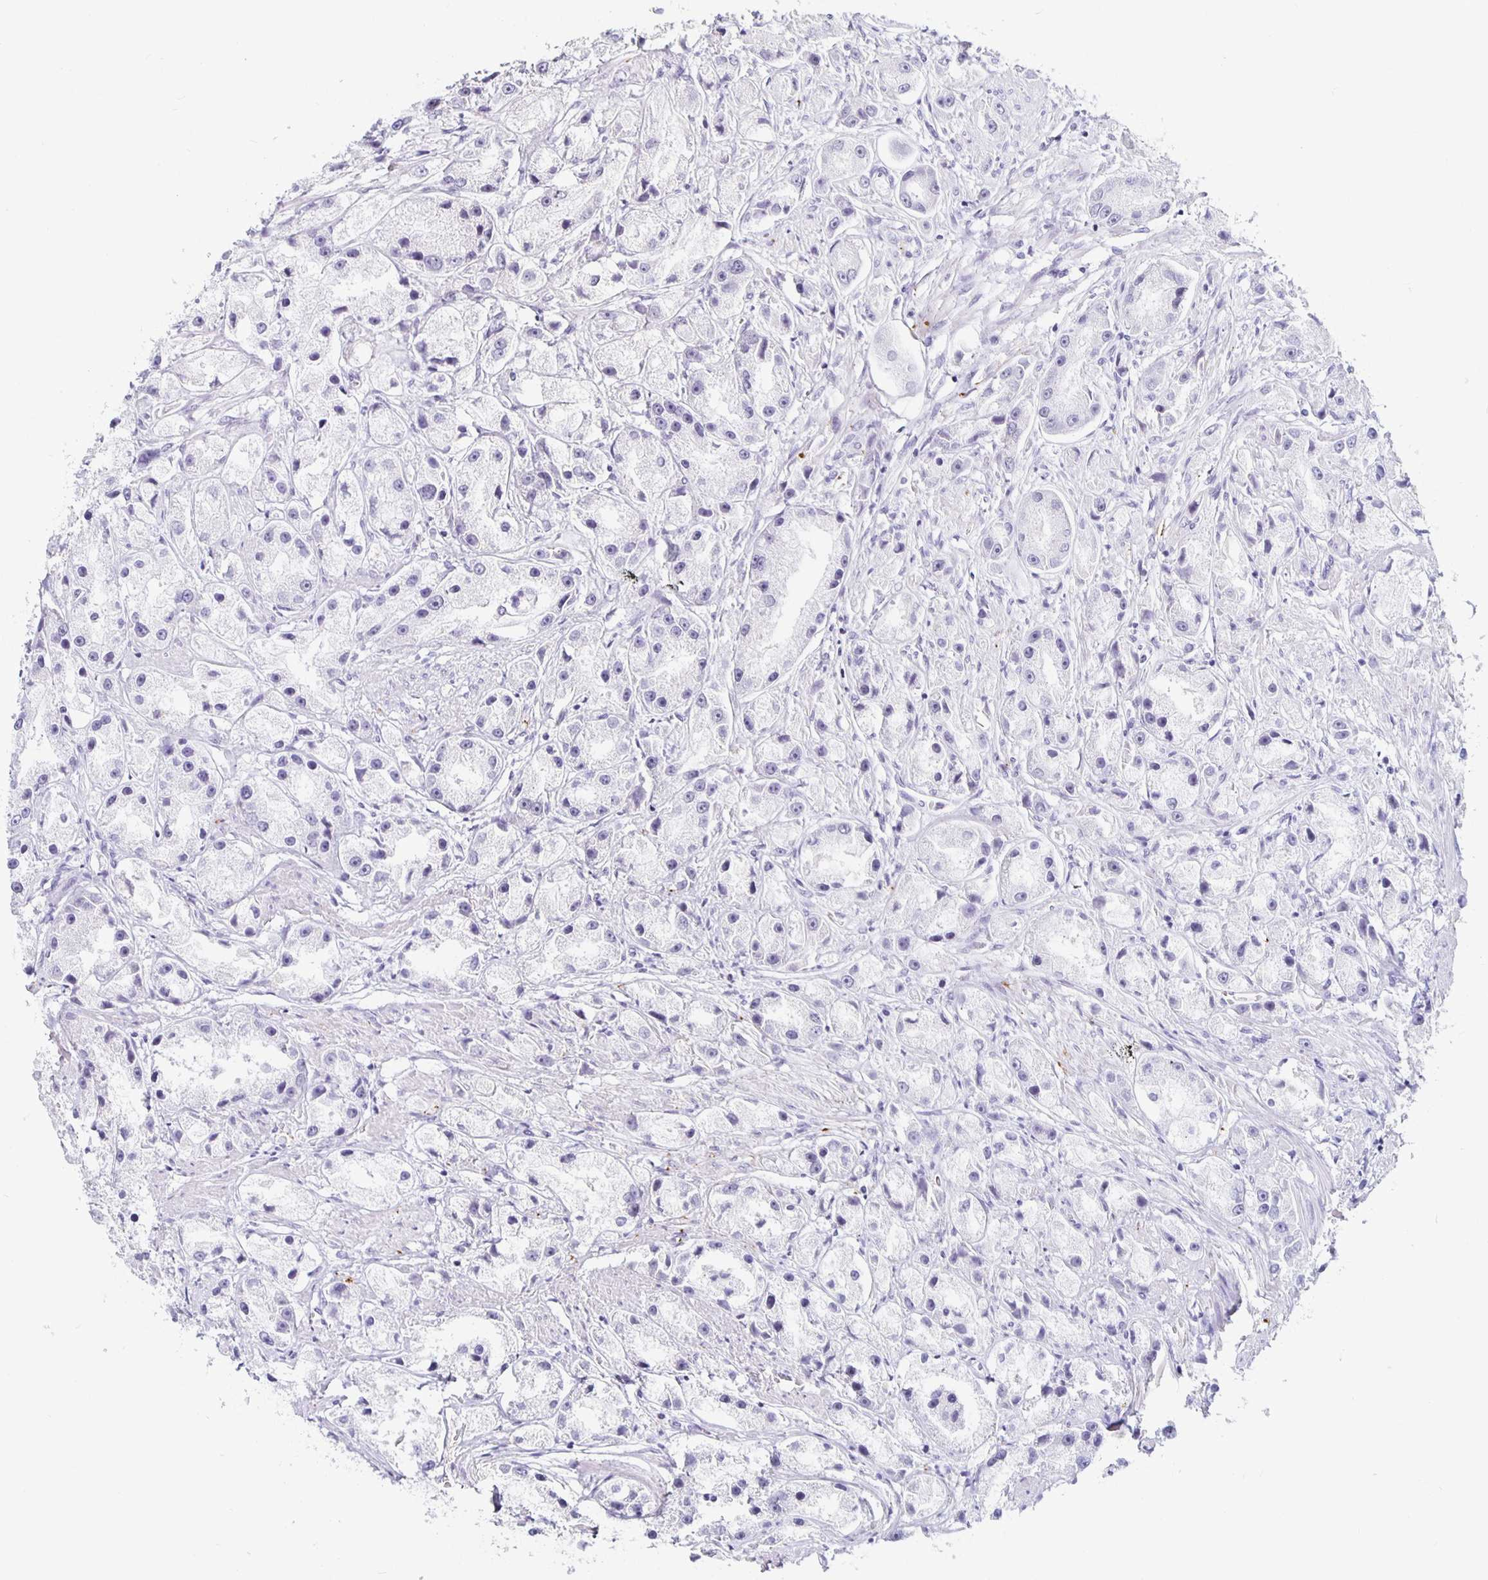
{"staining": {"intensity": "negative", "quantity": "none", "location": "none"}, "tissue": "prostate cancer", "cell_type": "Tumor cells", "image_type": "cancer", "snomed": [{"axis": "morphology", "description": "Adenocarcinoma, High grade"}, {"axis": "topography", "description": "Prostate"}], "caption": "Immunohistochemistry of human high-grade adenocarcinoma (prostate) exhibits no staining in tumor cells.", "gene": "KCNQ2", "patient": {"sex": "male", "age": 67}}